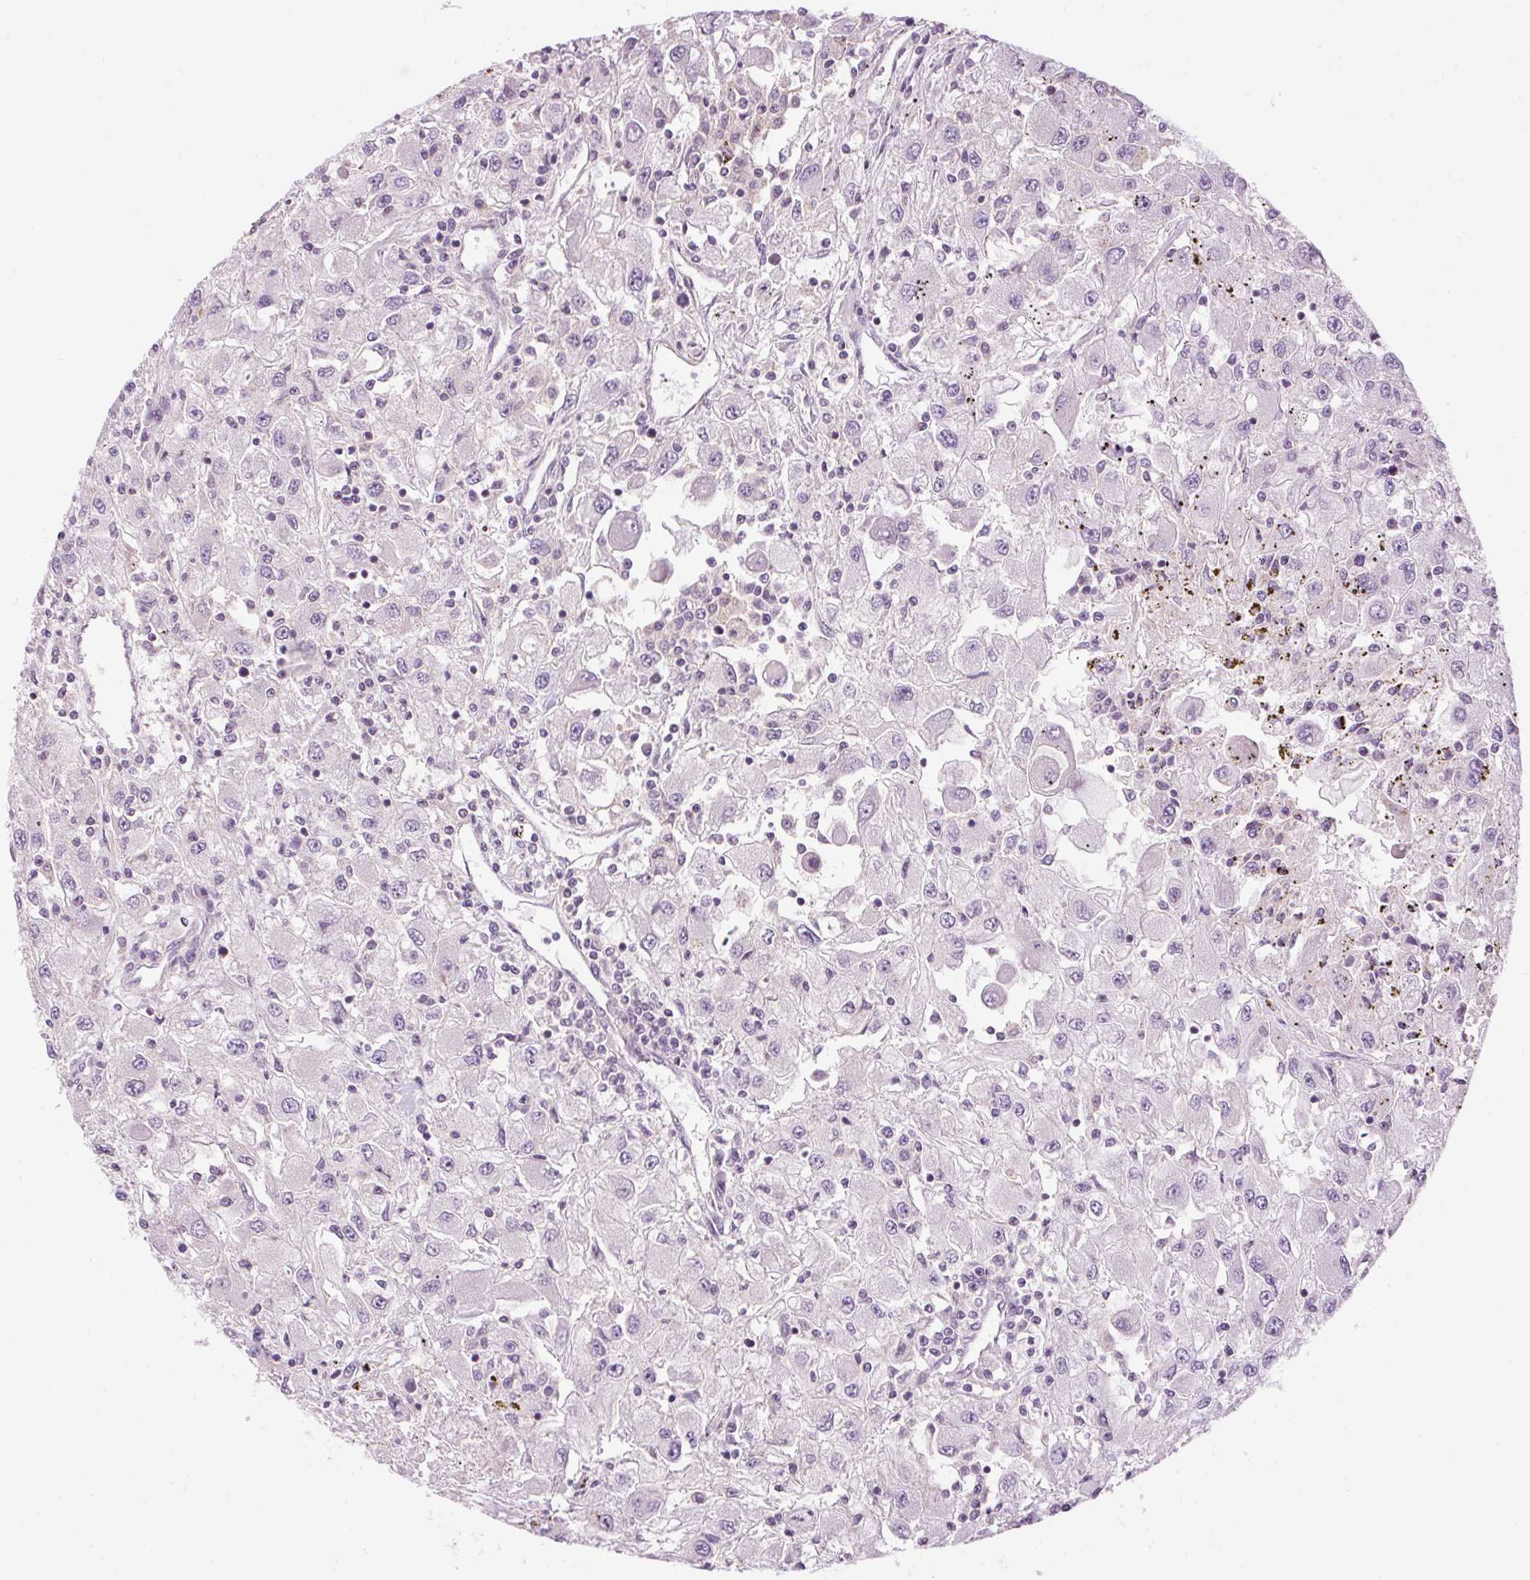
{"staining": {"intensity": "negative", "quantity": "none", "location": "none"}, "tissue": "renal cancer", "cell_type": "Tumor cells", "image_type": "cancer", "snomed": [{"axis": "morphology", "description": "Adenocarcinoma, NOS"}, {"axis": "topography", "description": "Kidney"}], "caption": "A micrograph of renal cancer (adenocarcinoma) stained for a protein reveals no brown staining in tumor cells. Nuclei are stained in blue.", "gene": "SMIM13", "patient": {"sex": "female", "age": 67}}